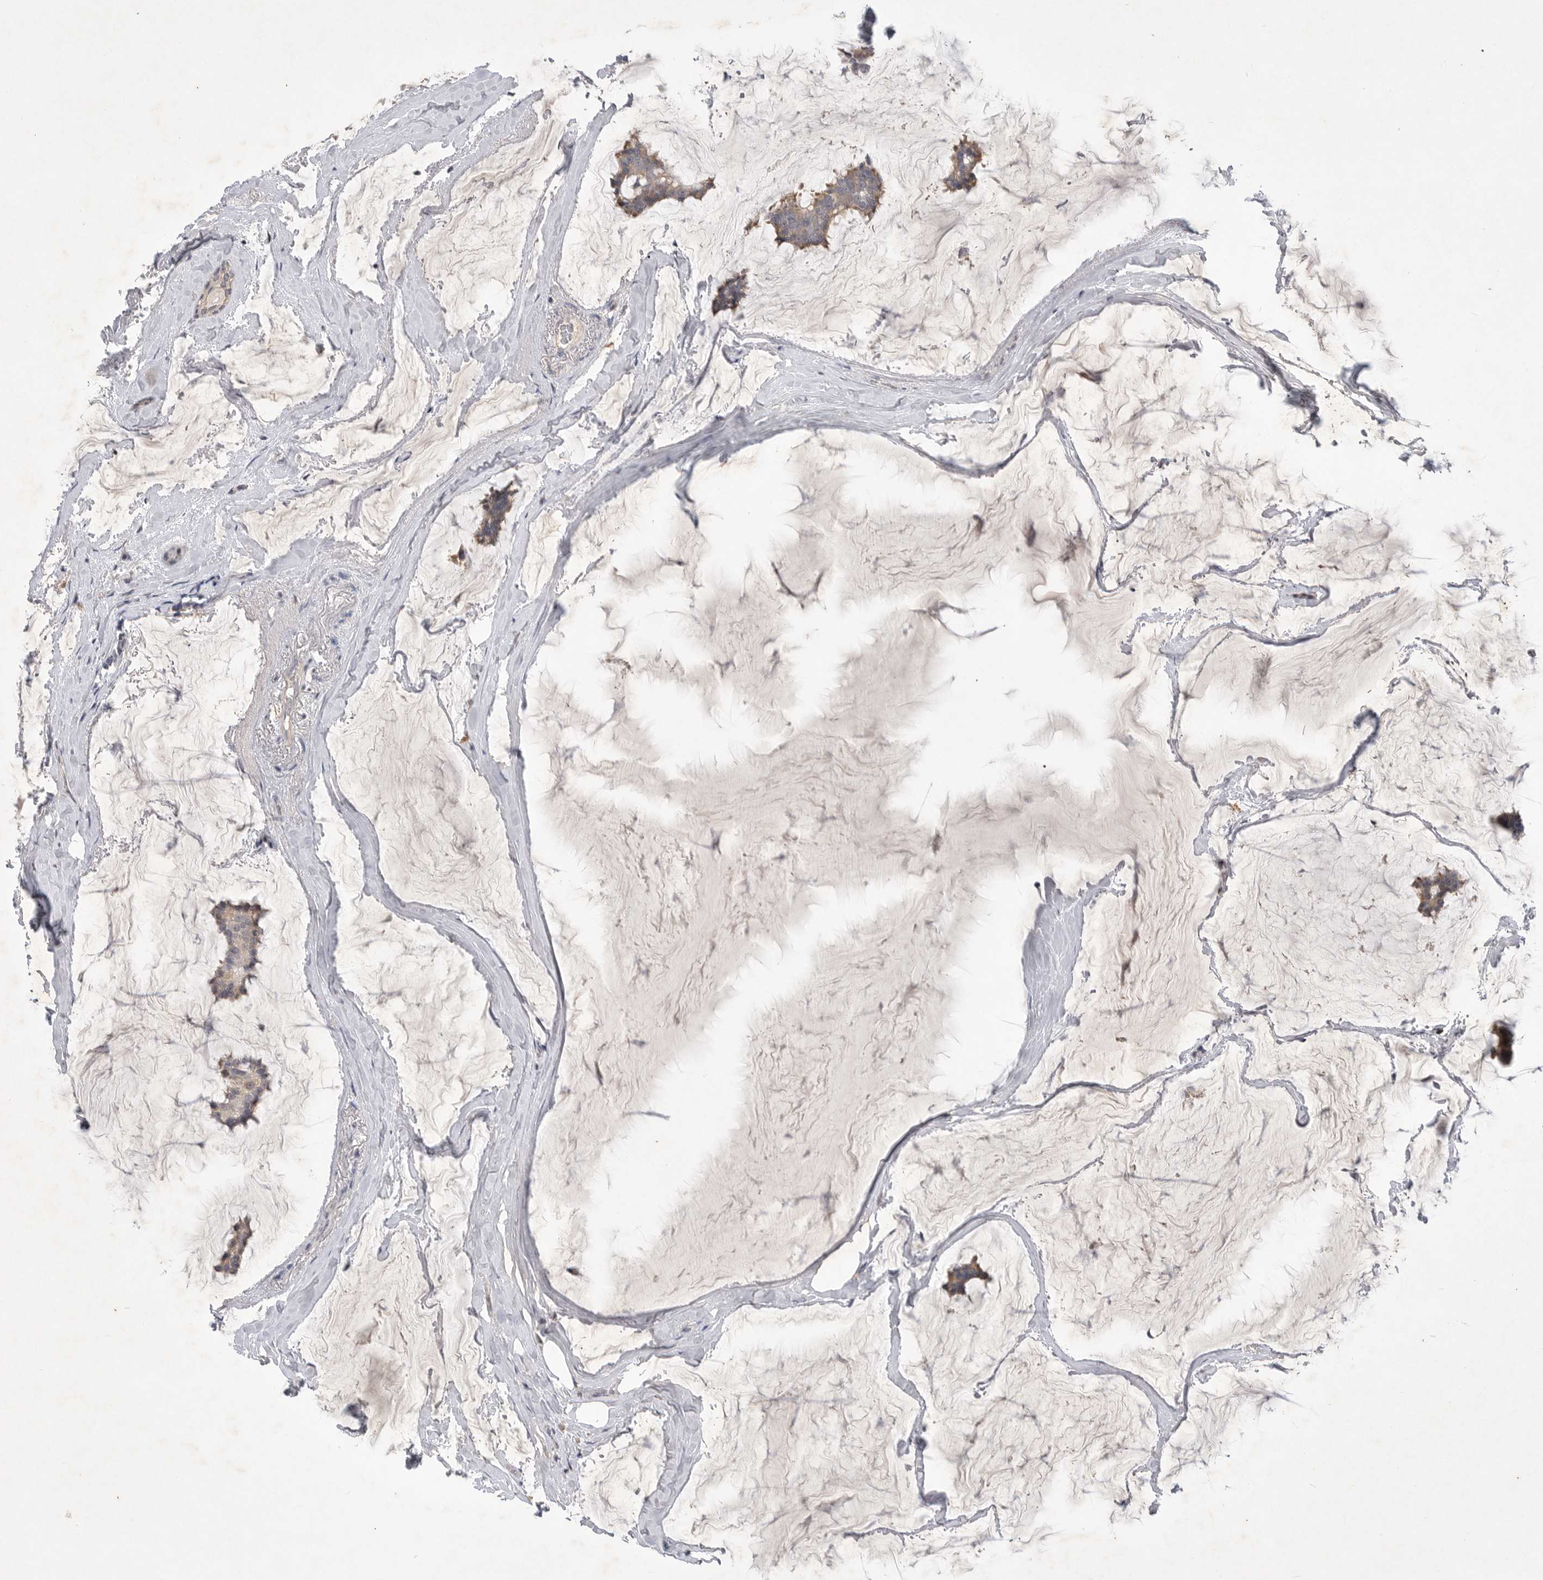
{"staining": {"intensity": "weak", "quantity": "<25%", "location": "cytoplasmic/membranous"}, "tissue": "breast cancer", "cell_type": "Tumor cells", "image_type": "cancer", "snomed": [{"axis": "morphology", "description": "Duct carcinoma"}, {"axis": "topography", "description": "Breast"}], "caption": "Breast cancer was stained to show a protein in brown. There is no significant expression in tumor cells.", "gene": "ITGAD", "patient": {"sex": "female", "age": 93}}